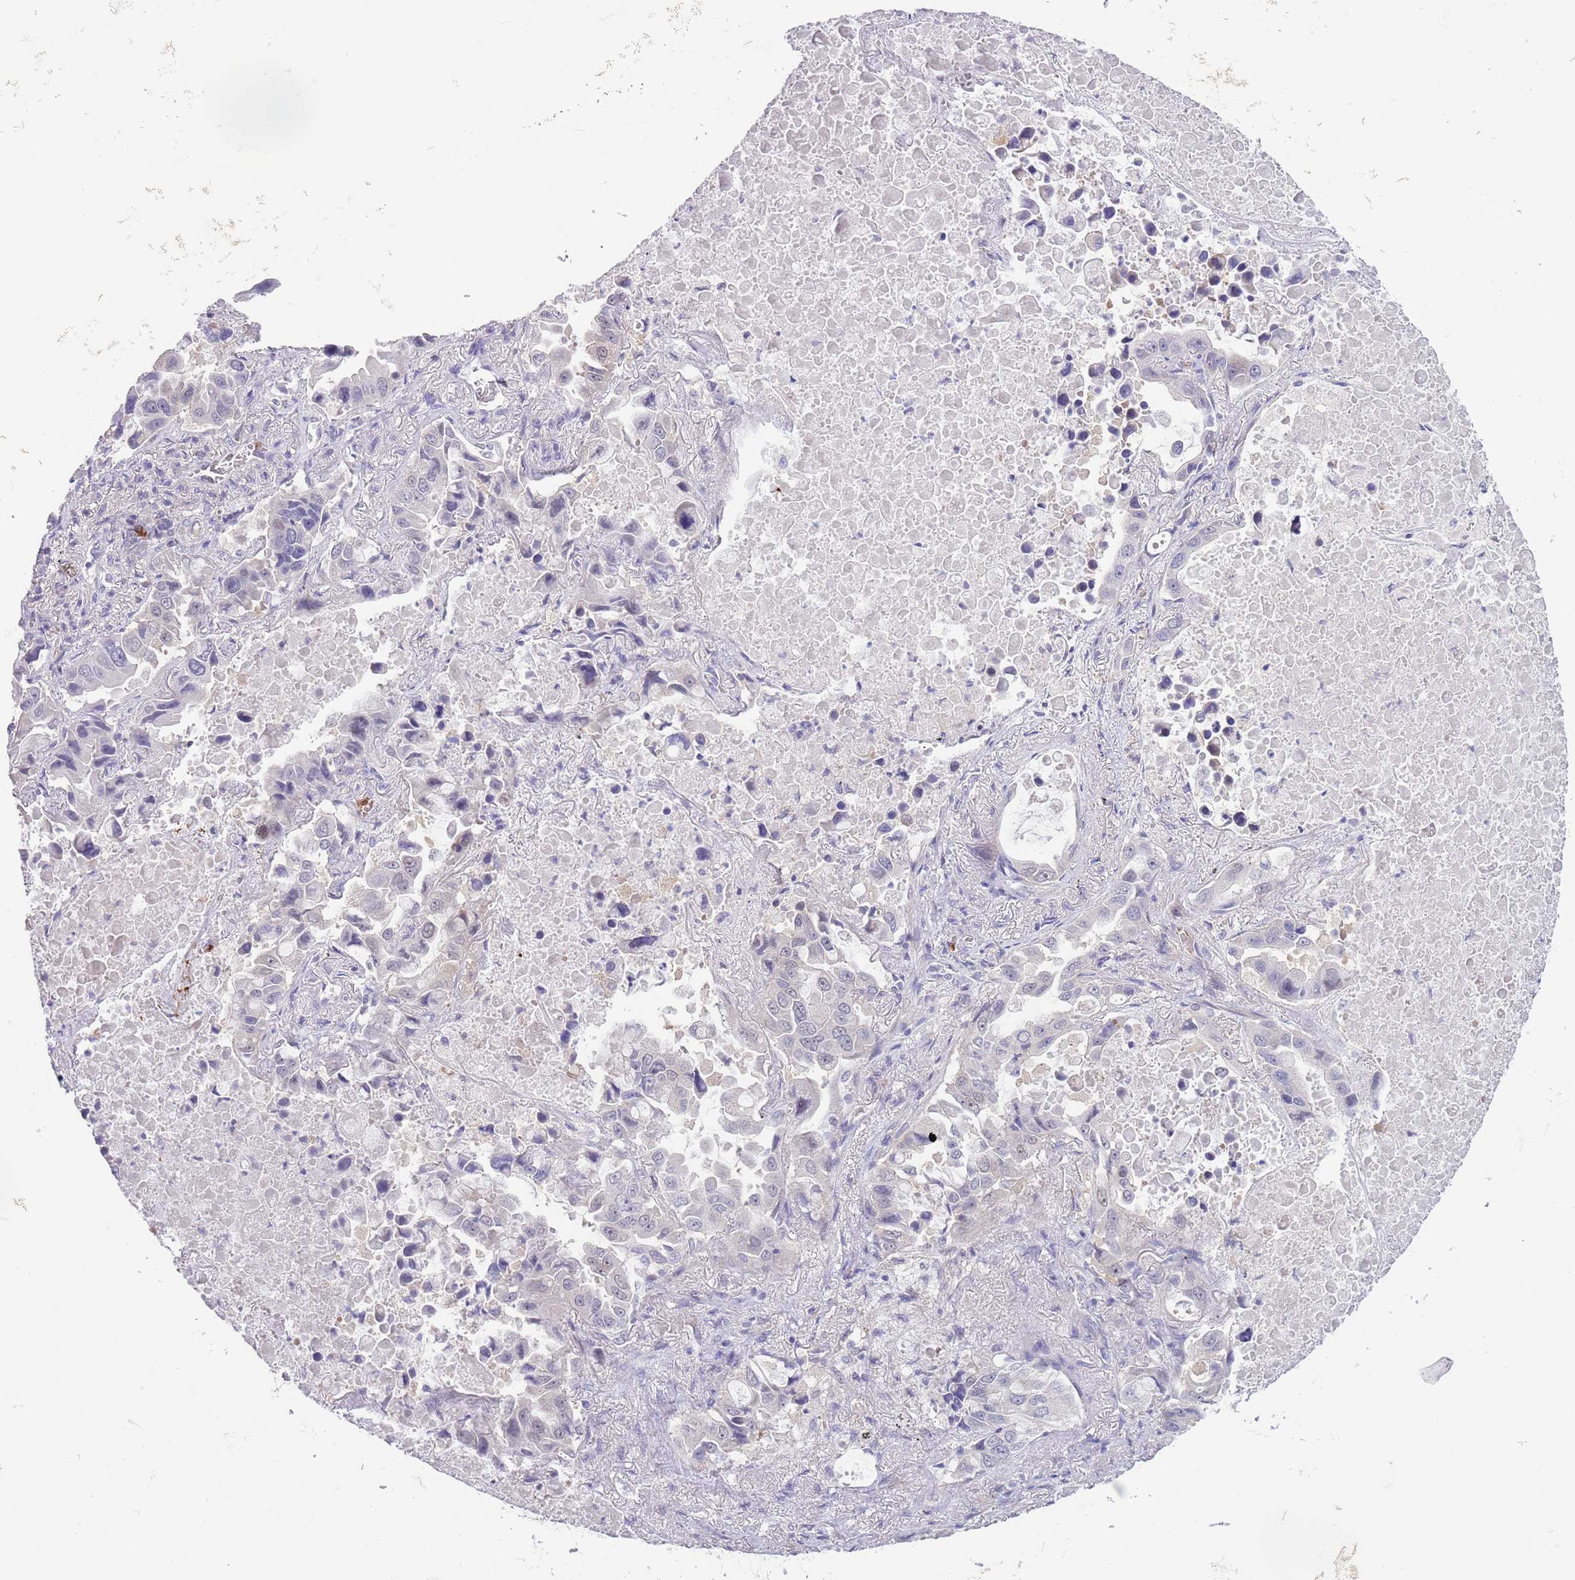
{"staining": {"intensity": "negative", "quantity": "none", "location": "none"}, "tissue": "lung cancer", "cell_type": "Tumor cells", "image_type": "cancer", "snomed": [{"axis": "morphology", "description": "Adenocarcinoma, NOS"}, {"axis": "topography", "description": "Lung"}], "caption": "Immunohistochemistry (IHC) photomicrograph of lung adenocarcinoma stained for a protein (brown), which reveals no staining in tumor cells. The staining was performed using DAB to visualize the protein expression in brown, while the nuclei were stained in blue with hematoxylin (Magnification: 20x).", "gene": "ZNF14", "patient": {"sex": "male", "age": 64}}